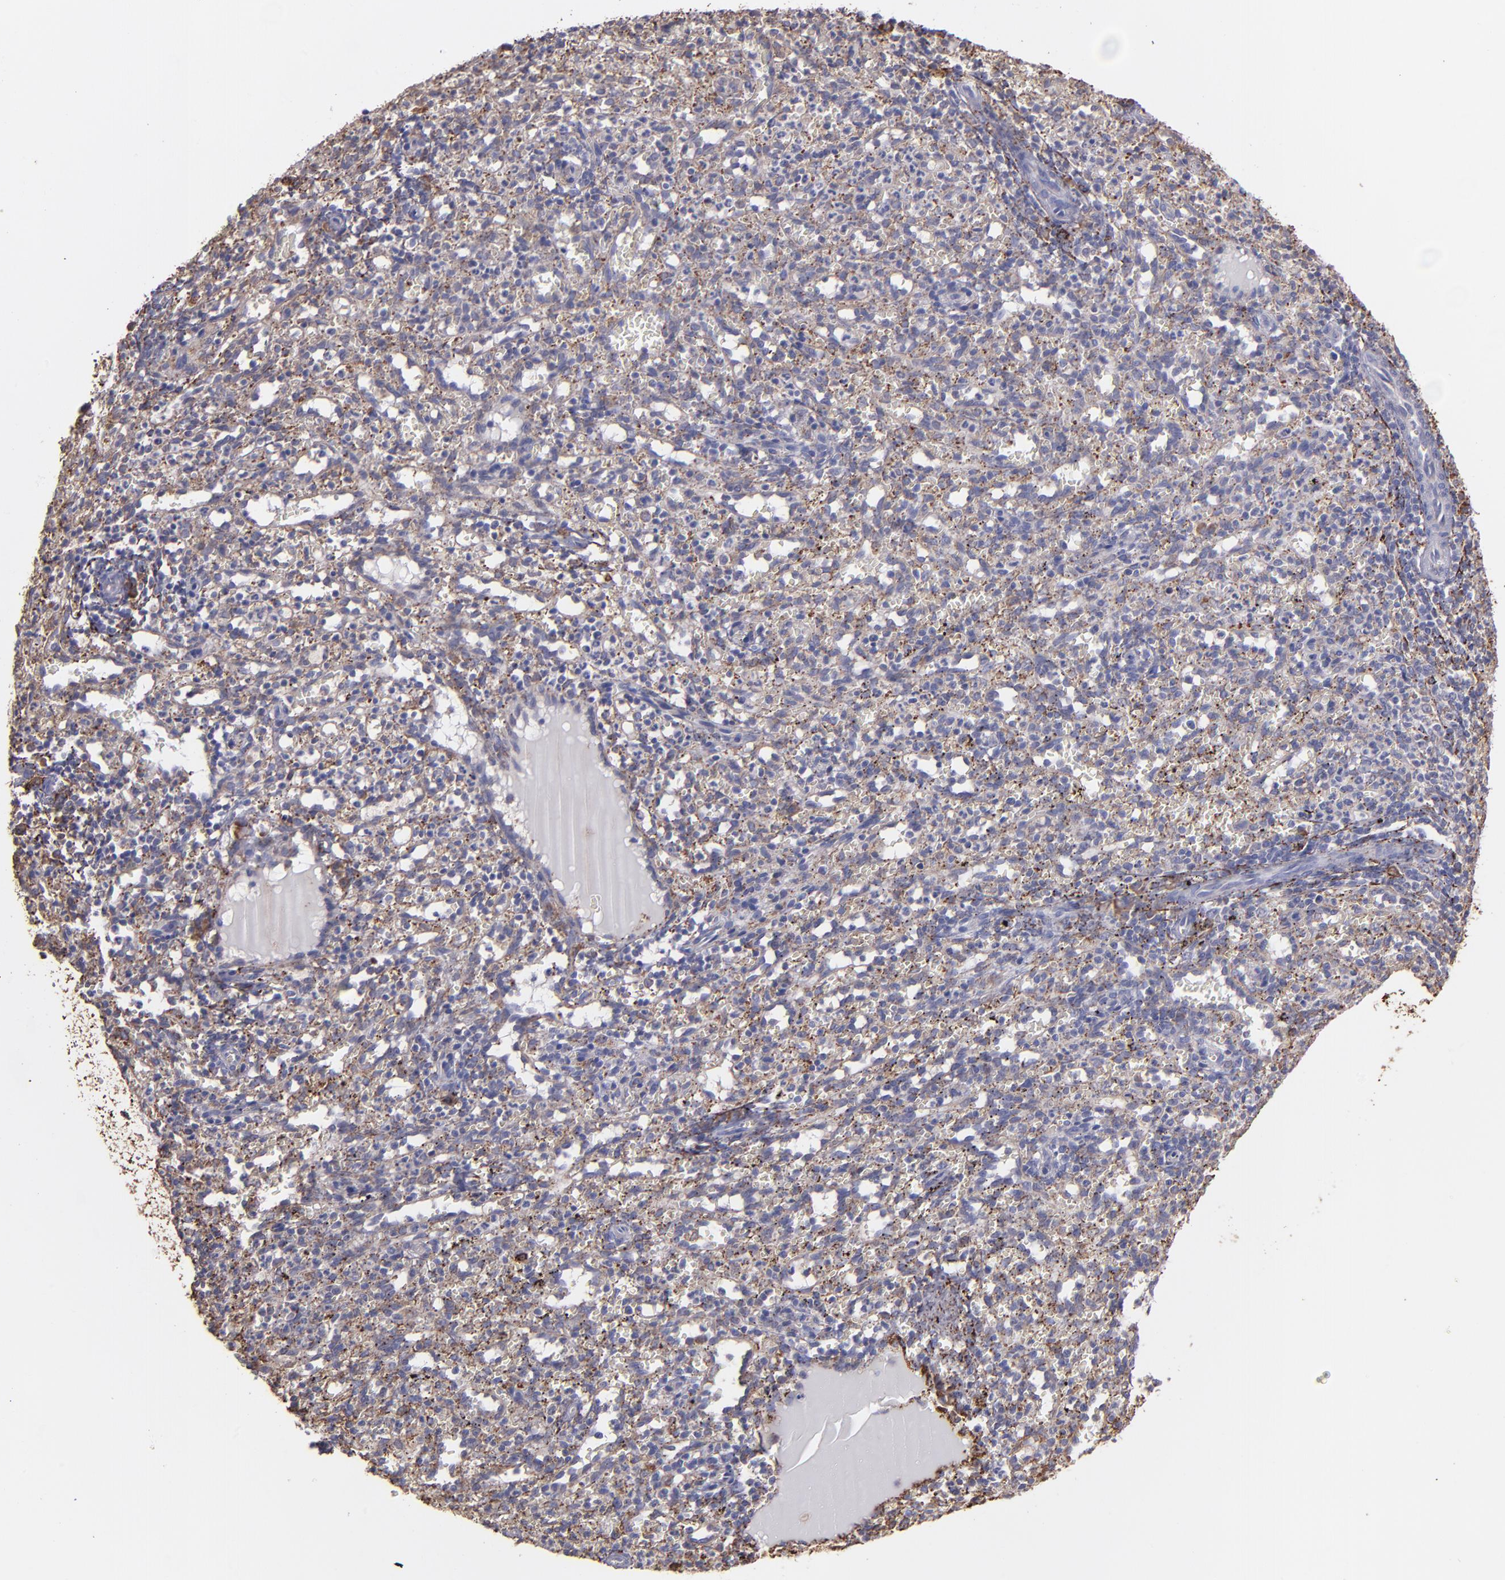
{"staining": {"intensity": "moderate", "quantity": "<25%", "location": "cytoplasmic/membranous"}, "tissue": "spleen", "cell_type": "Cells in red pulp", "image_type": "normal", "snomed": [{"axis": "morphology", "description": "Normal tissue, NOS"}, {"axis": "topography", "description": "Spleen"}], "caption": "This is a micrograph of IHC staining of benign spleen, which shows moderate staining in the cytoplasmic/membranous of cells in red pulp.", "gene": "MAOB", "patient": {"sex": "female", "age": 10}}